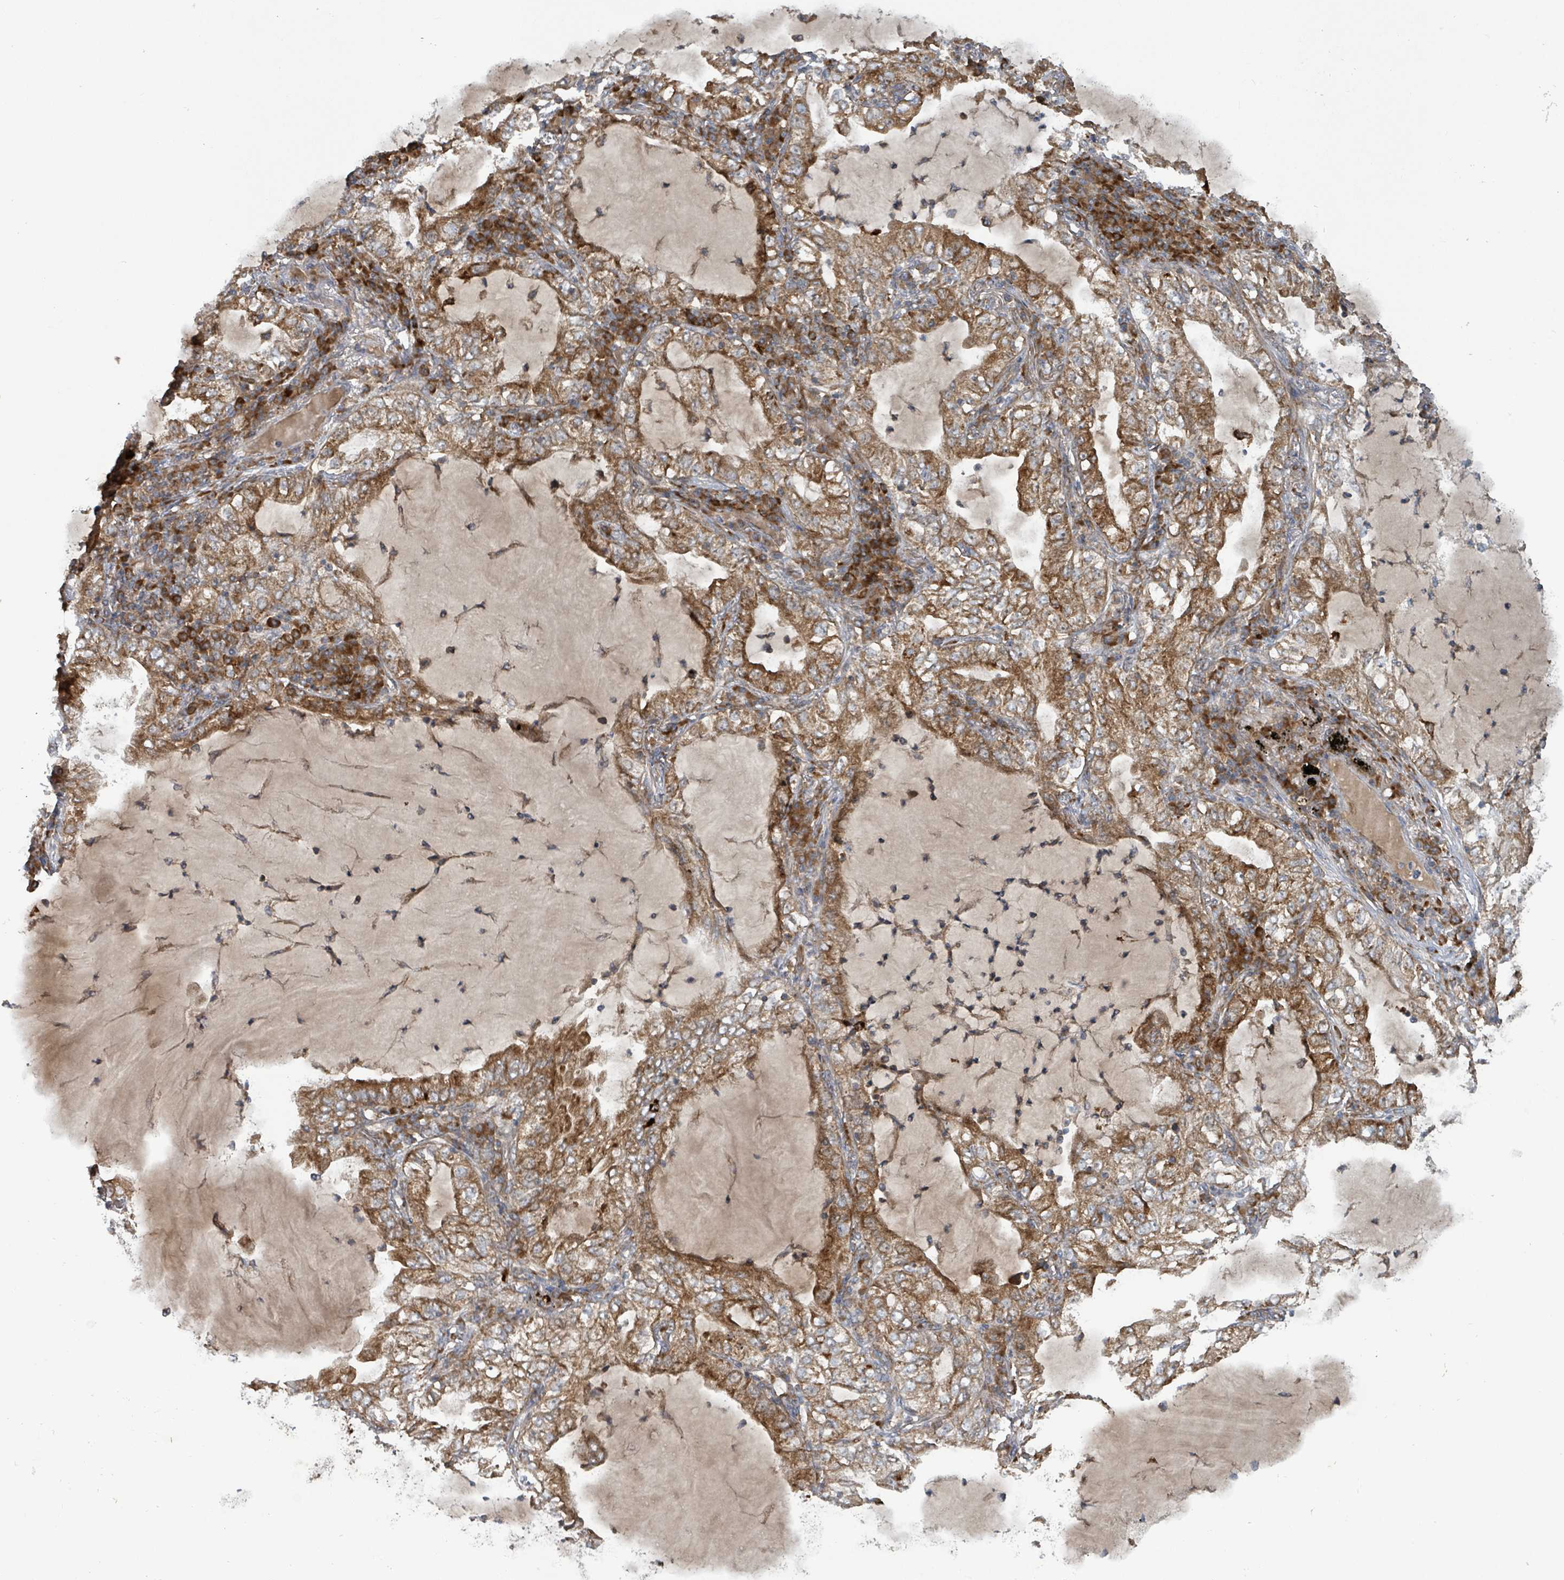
{"staining": {"intensity": "strong", "quantity": ">75%", "location": "cytoplasmic/membranous"}, "tissue": "lung cancer", "cell_type": "Tumor cells", "image_type": "cancer", "snomed": [{"axis": "morphology", "description": "Adenocarcinoma, NOS"}, {"axis": "topography", "description": "Lung"}], "caption": "A micrograph of adenocarcinoma (lung) stained for a protein reveals strong cytoplasmic/membranous brown staining in tumor cells. (Brightfield microscopy of DAB IHC at high magnification).", "gene": "OR51E1", "patient": {"sex": "female", "age": 73}}